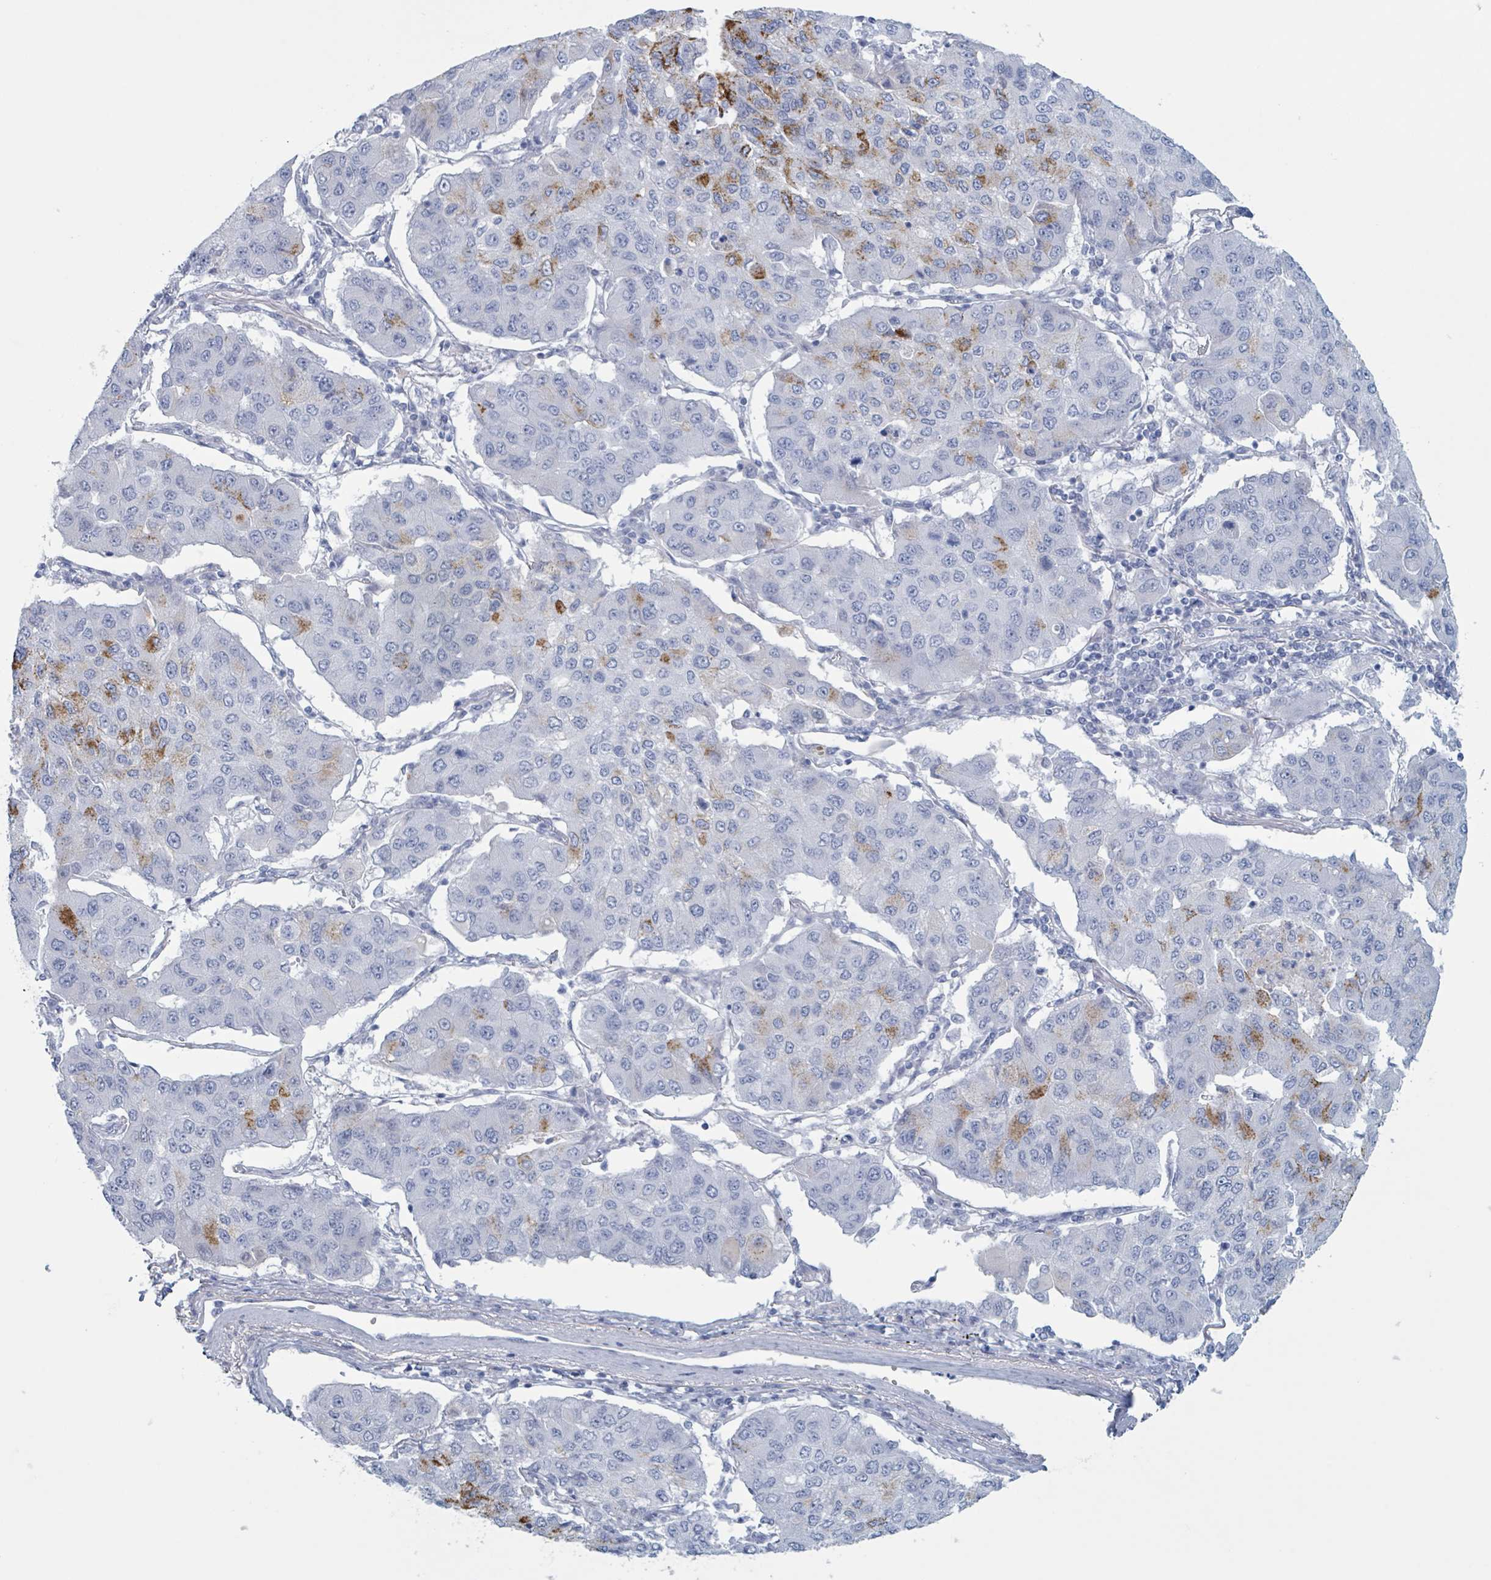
{"staining": {"intensity": "moderate", "quantity": "<25%", "location": "cytoplasmic/membranous"}, "tissue": "lung cancer", "cell_type": "Tumor cells", "image_type": "cancer", "snomed": [{"axis": "morphology", "description": "Squamous cell carcinoma, NOS"}, {"axis": "topography", "description": "Lung"}], "caption": "This photomicrograph exhibits squamous cell carcinoma (lung) stained with IHC to label a protein in brown. The cytoplasmic/membranous of tumor cells show moderate positivity for the protein. Nuclei are counter-stained blue.", "gene": "KLK4", "patient": {"sex": "male", "age": 74}}